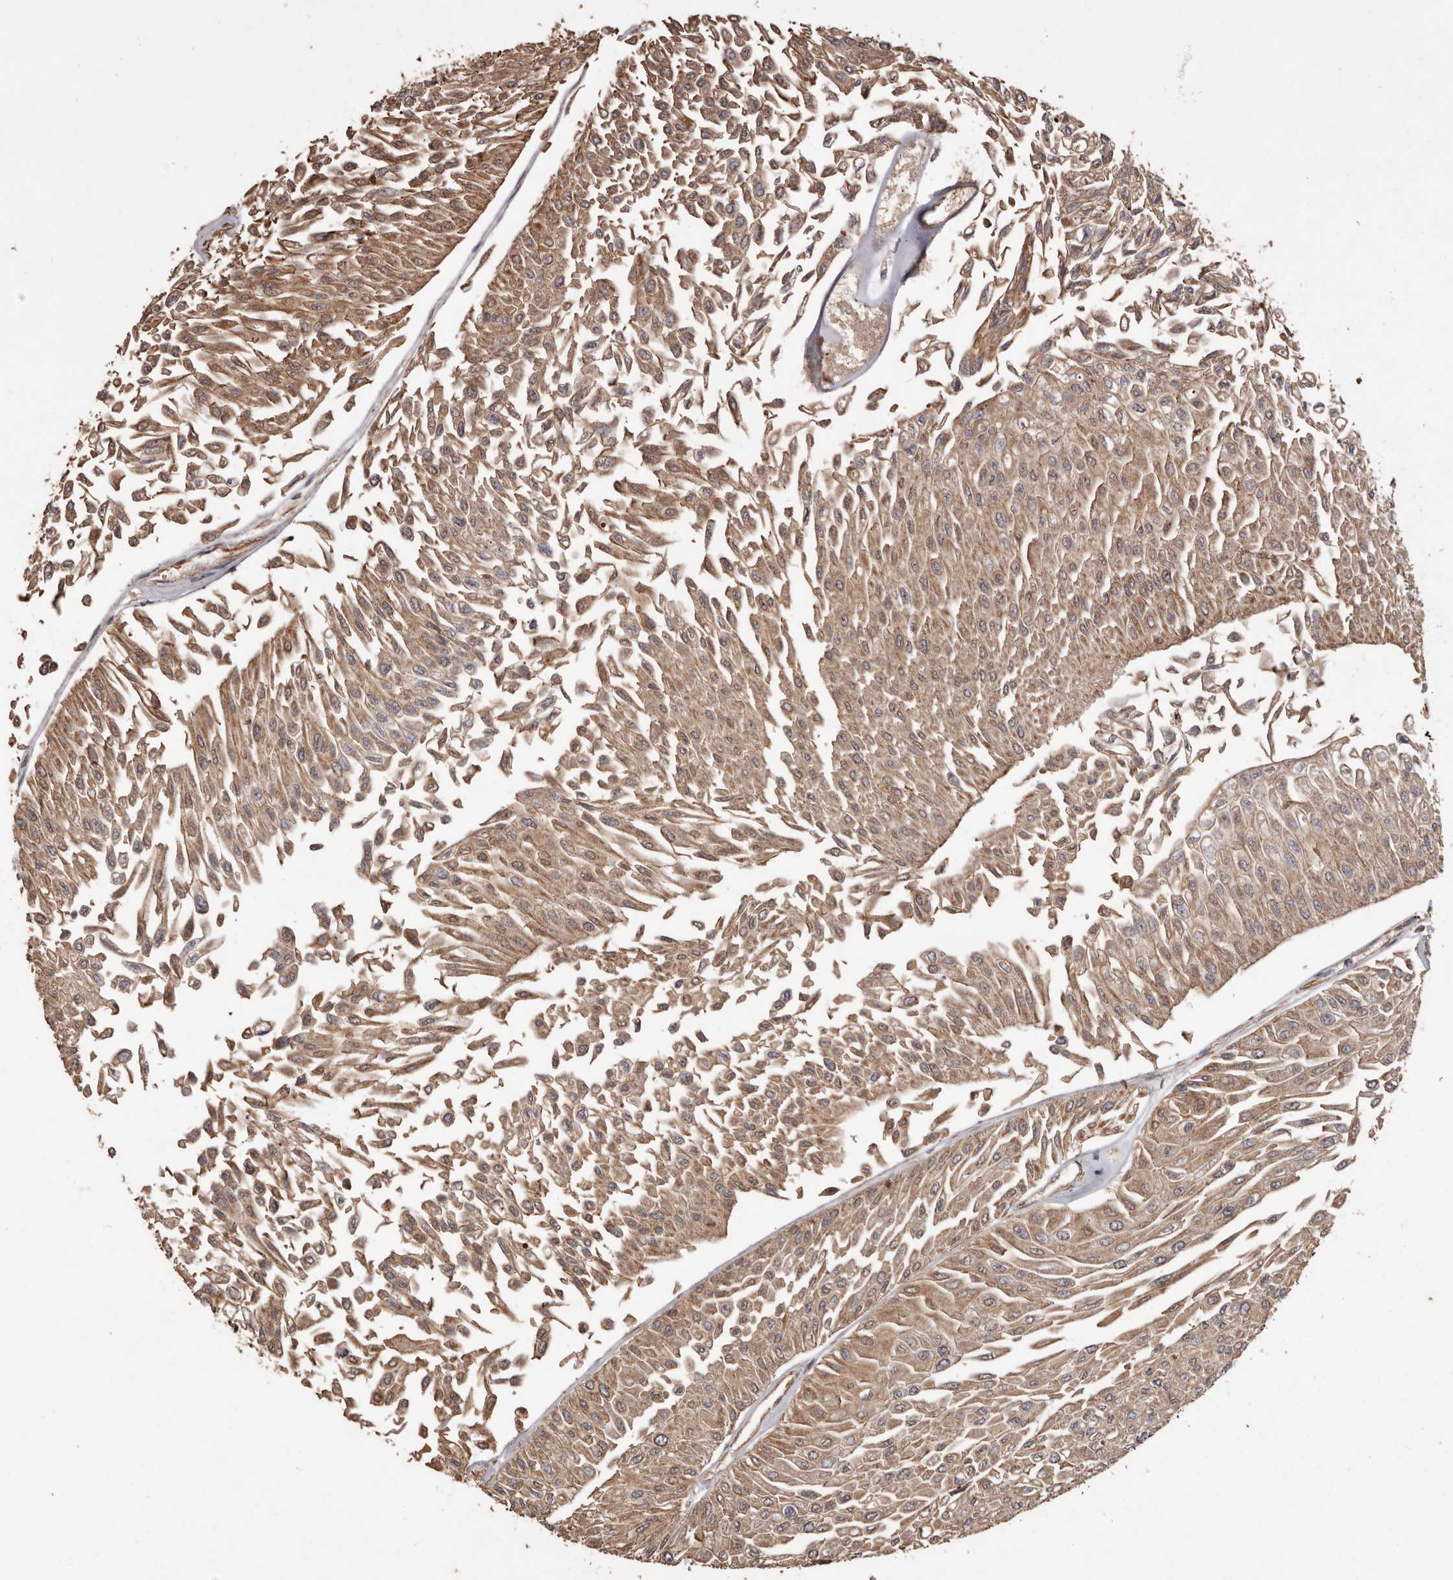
{"staining": {"intensity": "moderate", "quantity": ">75%", "location": "cytoplasmic/membranous"}, "tissue": "urothelial cancer", "cell_type": "Tumor cells", "image_type": "cancer", "snomed": [{"axis": "morphology", "description": "Urothelial carcinoma, Low grade"}, {"axis": "topography", "description": "Urinary bladder"}], "caption": "Low-grade urothelial carcinoma was stained to show a protein in brown. There is medium levels of moderate cytoplasmic/membranous expression in about >75% of tumor cells. The protein is stained brown, and the nuclei are stained in blue (DAB (3,3'-diaminobenzidine) IHC with brightfield microscopy, high magnification).", "gene": "BRAT1", "patient": {"sex": "male", "age": 67}}